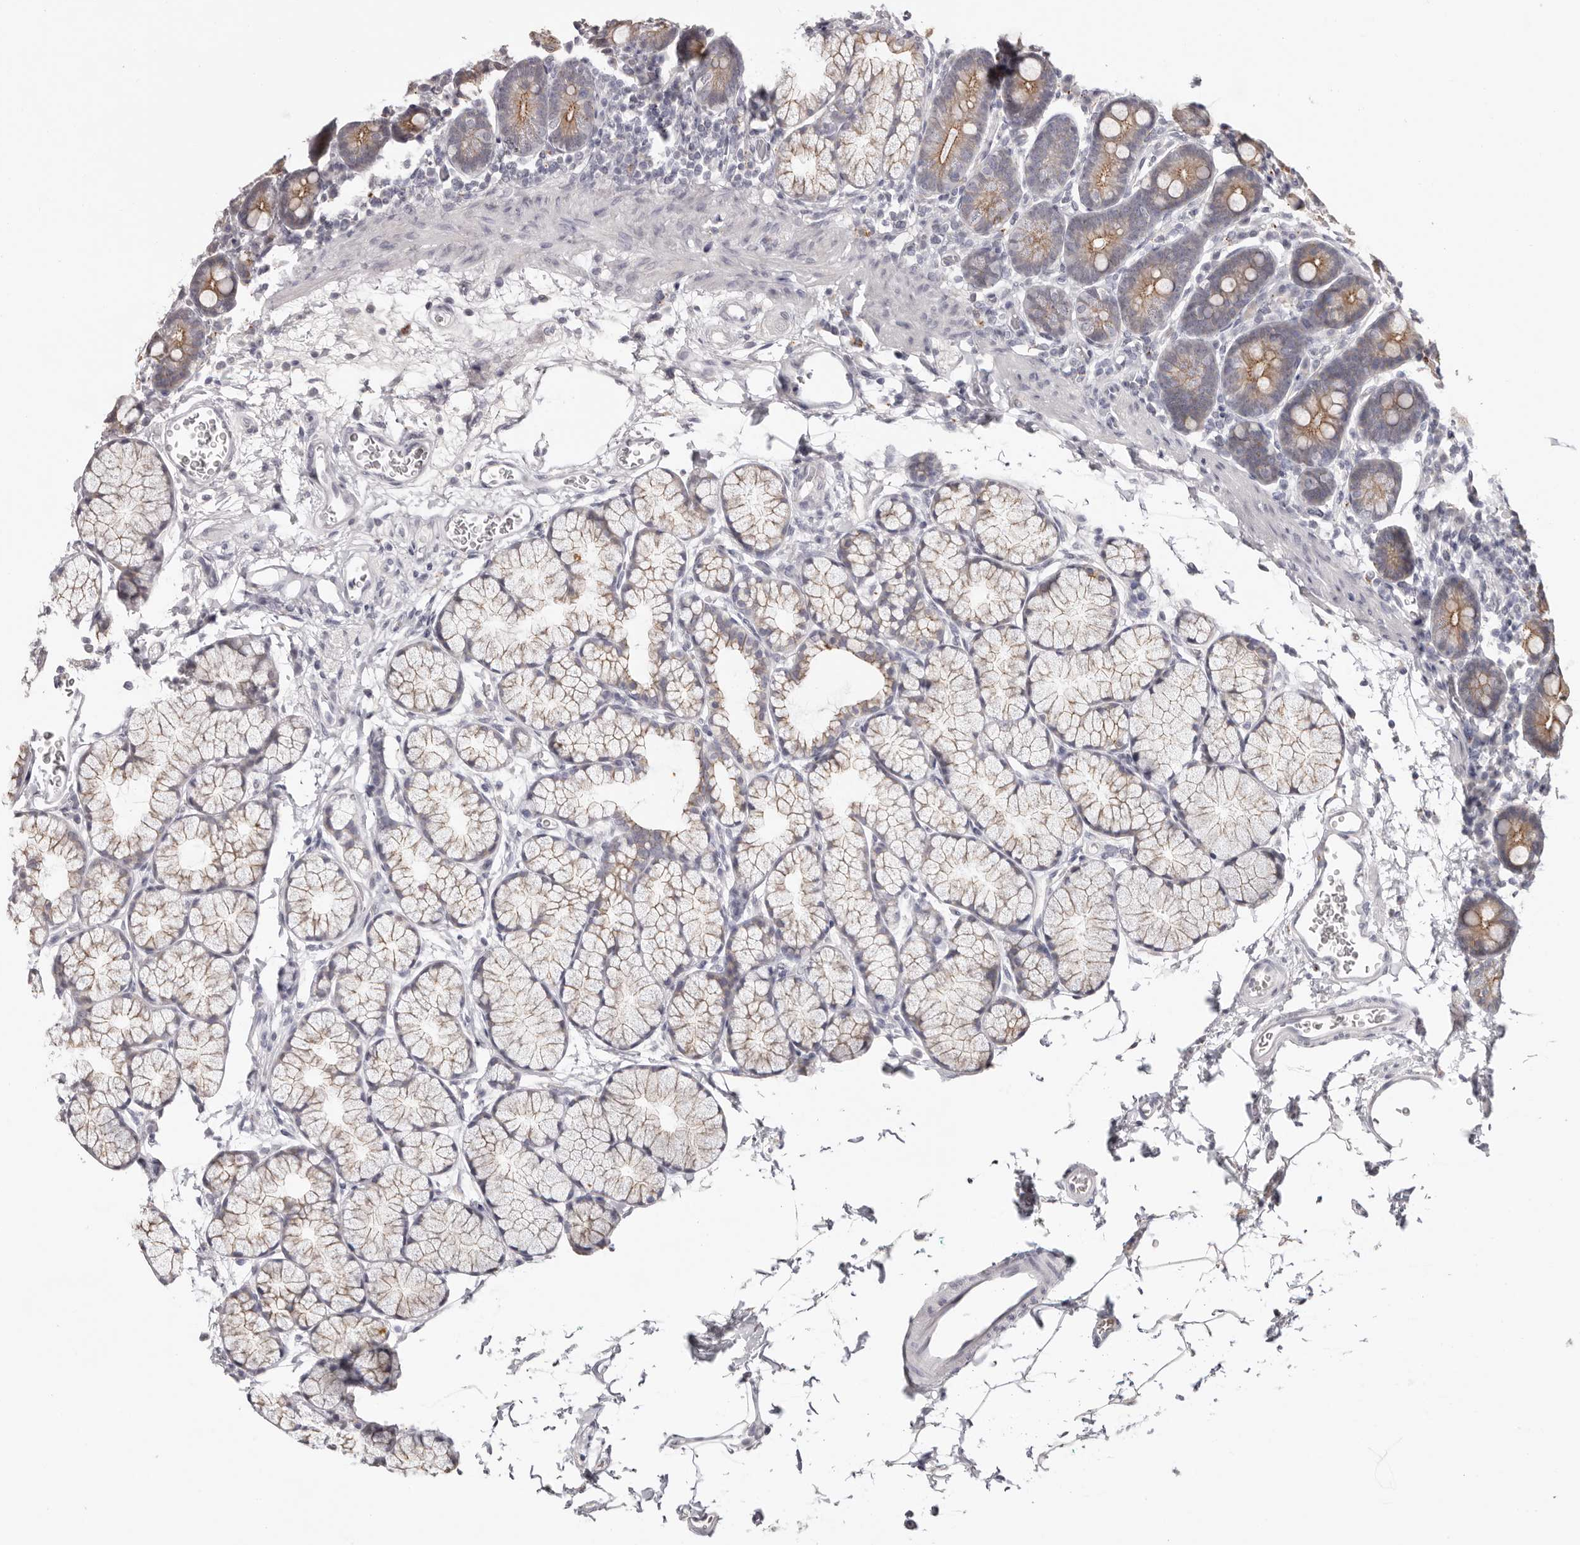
{"staining": {"intensity": "moderate", "quantity": ">75%", "location": "cytoplasmic/membranous"}, "tissue": "duodenum", "cell_type": "Glandular cells", "image_type": "normal", "snomed": [{"axis": "morphology", "description": "Normal tissue, NOS"}, {"axis": "topography", "description": "Duodenum"}], "caption": "Duodenum stained with immunohistochemistry (IHC) displays moderate cytoplasmic/membranous expression in approximately >75% of glandular cells. The staining was performed using DAB, with brown indicating positive protein expression. Nuclei are stained blue with hematoxylin.", "gene": "PCDHB6", "patient": {"sex": "male", "age": 35}}